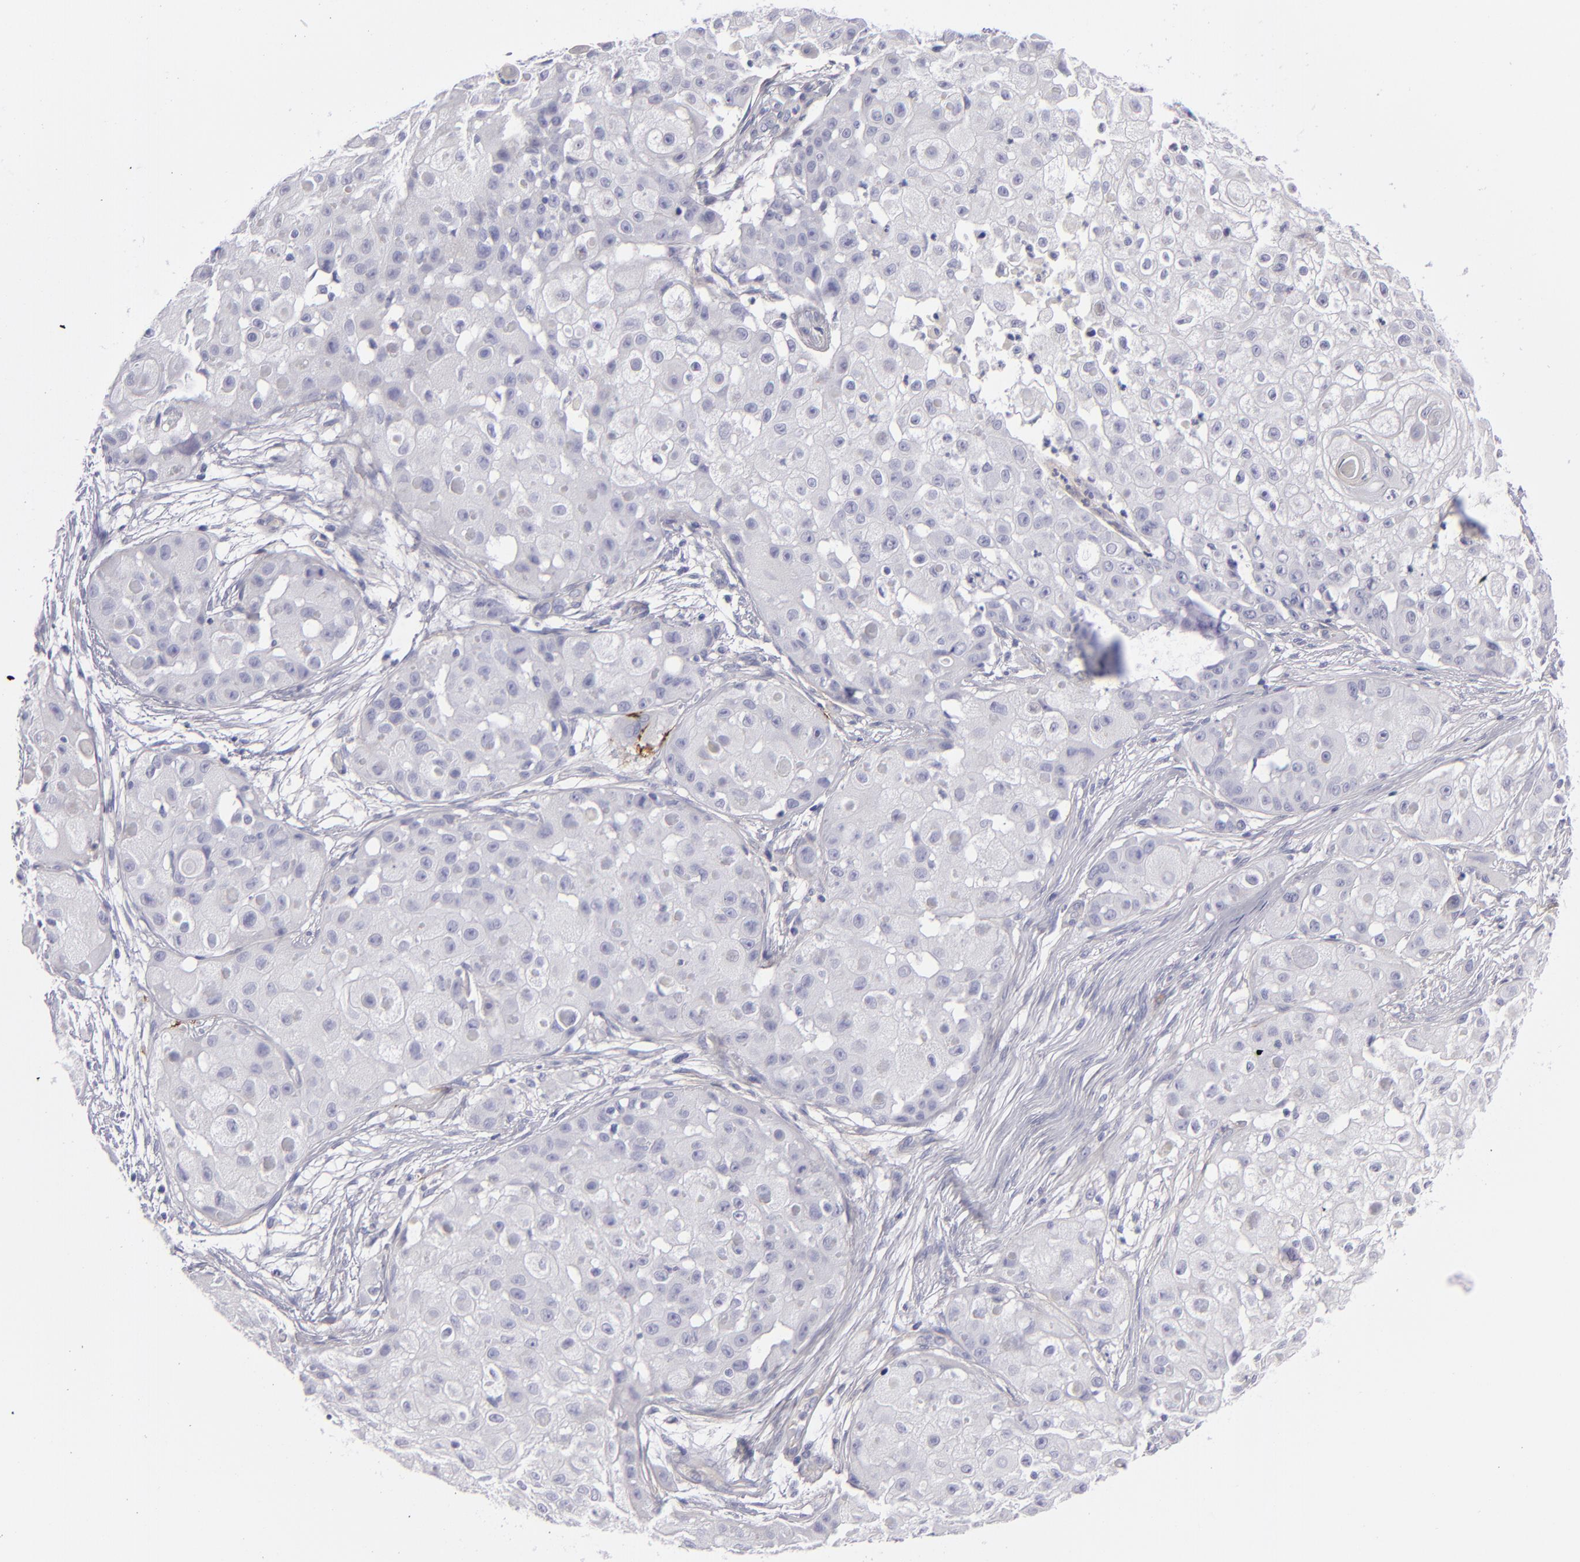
{"staining": {"intensity": "negative", "quantity": "none", "location": "none"}, "tissue": "skin cancer", "cell_type": "Tumor cells", "image_type": "cancer", "snomed": [{"axis": "morphology", "description": "Squamous cell carcinoma, NOS"}, {"axis": "topography", "description": "Skin"}], "caption": "The immunohistochemistry micrograph has no significant expression in tumor cells of skin cancer tissue.", "gene": "ANPEP", "patient": {"sex": "female", "age": 57}}